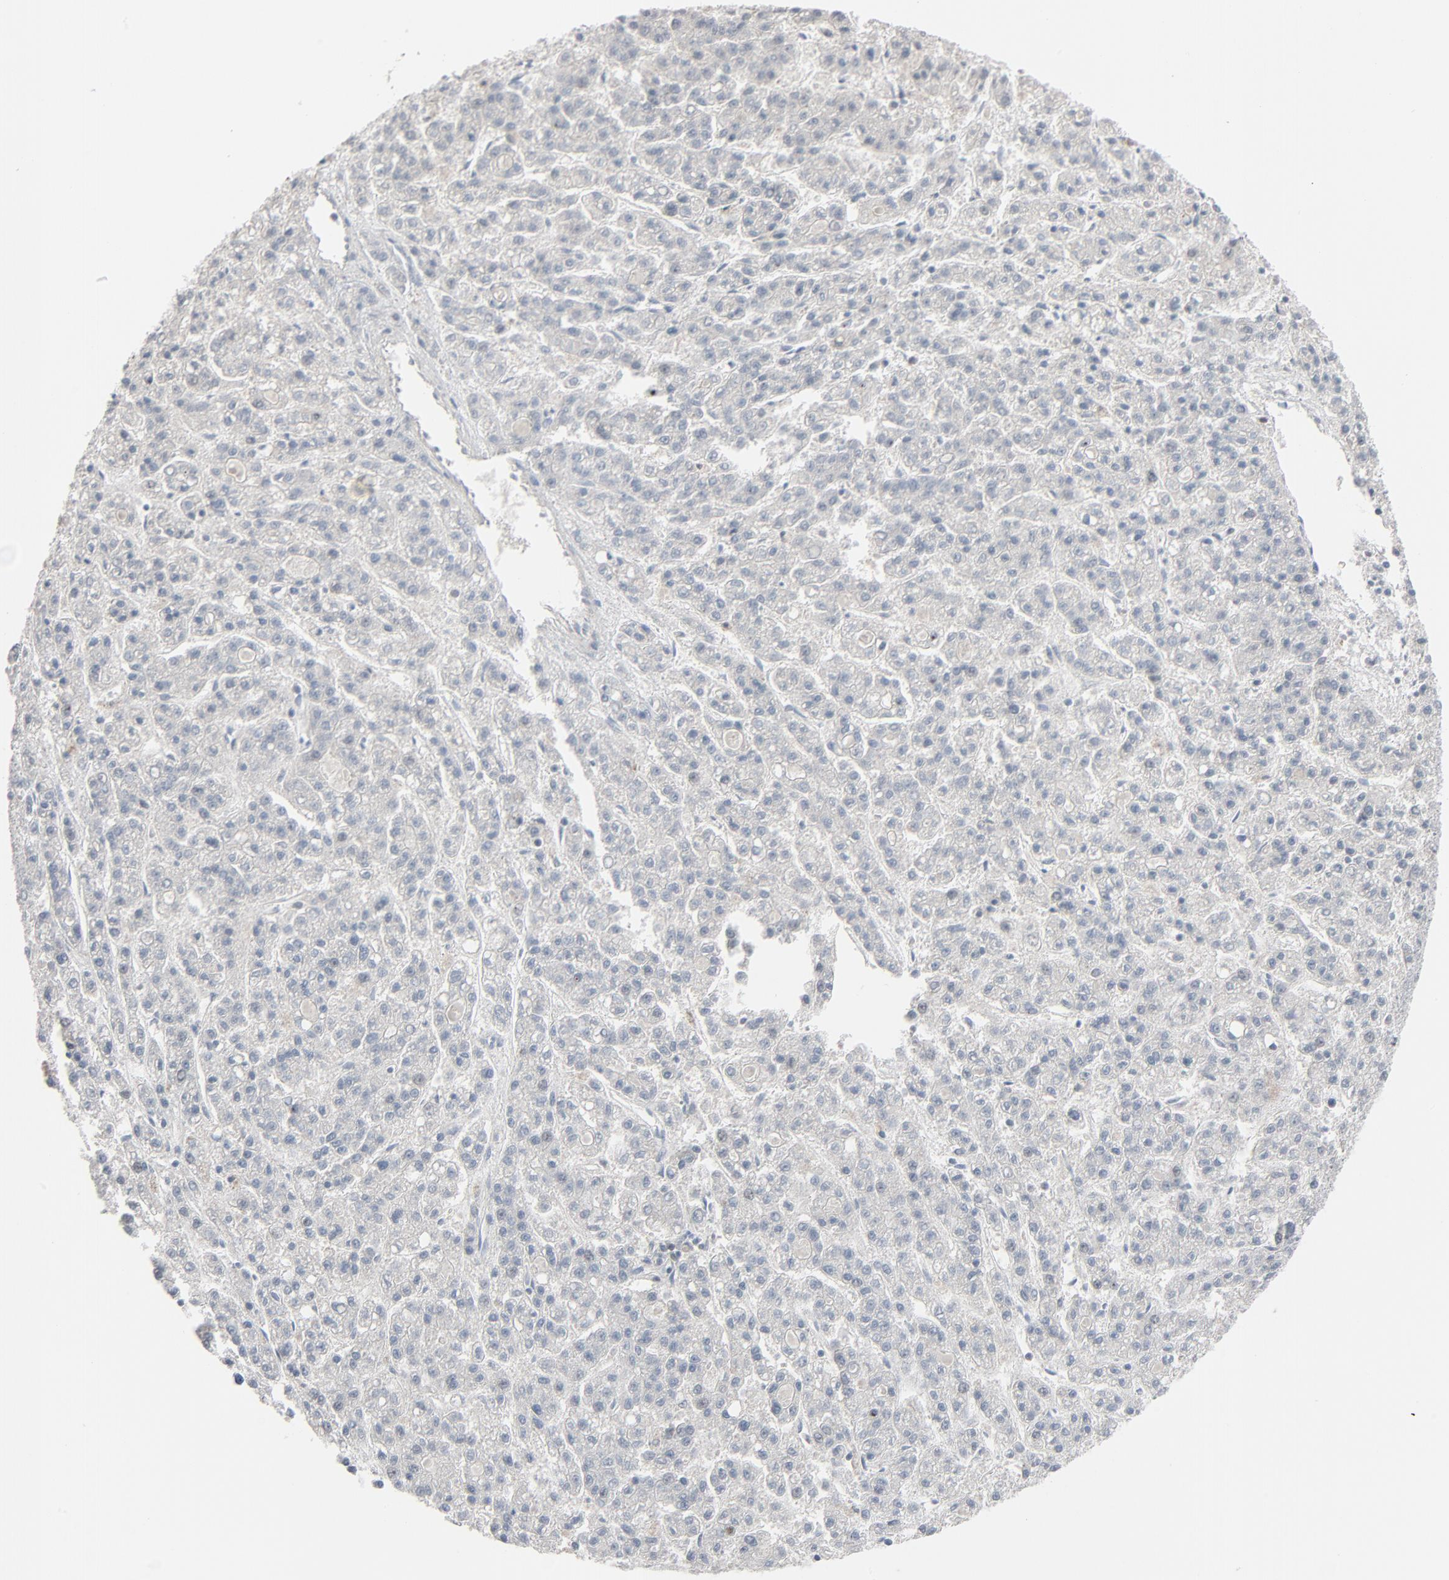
{"staining": {"intensity": "negative", "quantity": "none", "location": "none"}, "tissue": "liver cancer", "cell_type": "Tumor cells", "image_type": "cancer", "snomed": [{"axis": "morphology", "description": "Carcinoma, Hepatocellular, NOS"}, {"axis": "topography", "description": "Liver"}], "caption": "Tumor cells show no significant protein expression in liver cancer (hepatocellular carcinoma).", "gene": "SAGE1", "patient": {"sex": "male", "age": 70}}